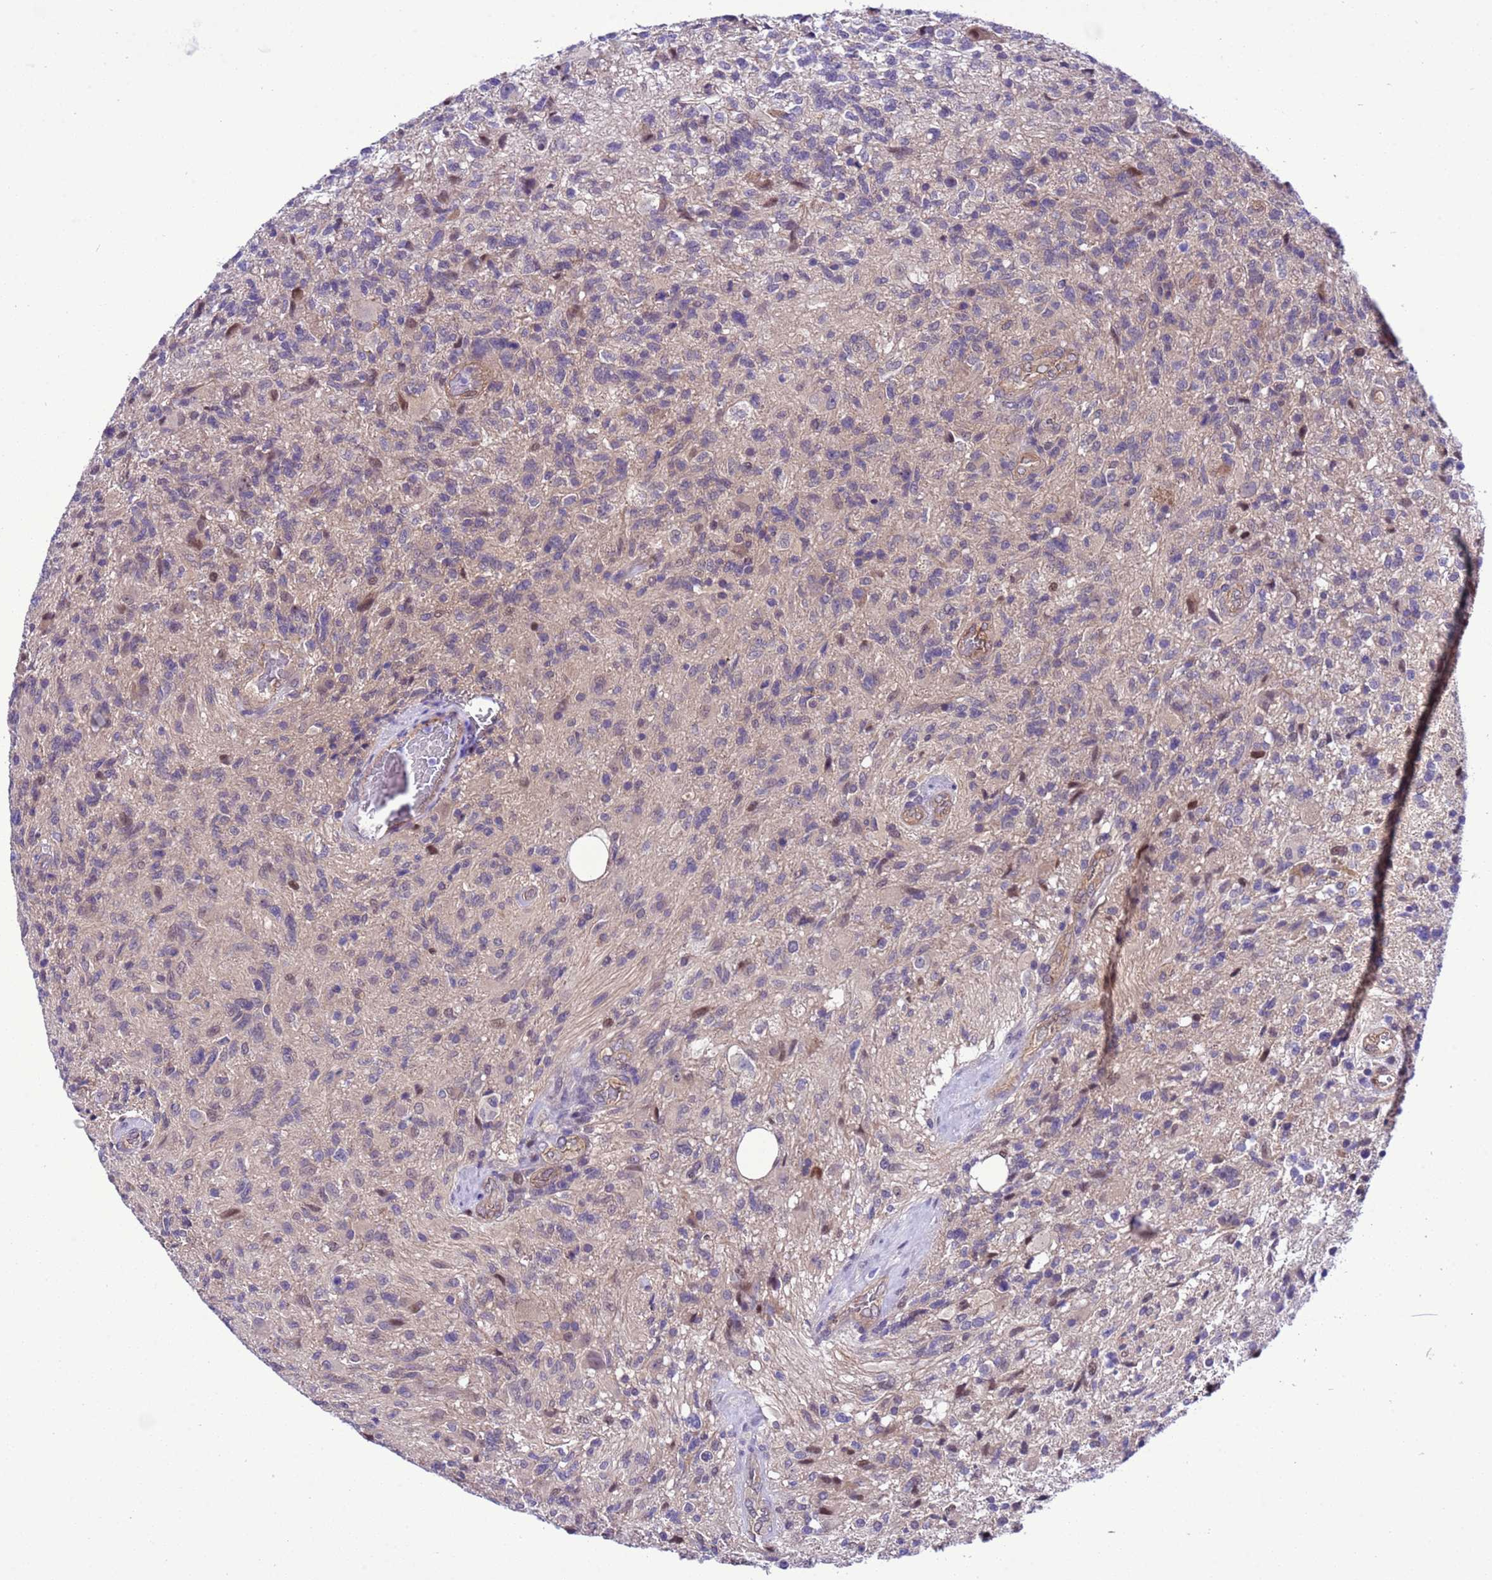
{"staining": {"intensity": "negative", "quantity": "none", "location": "none"}, "tissue": "glioma", "cell_type": "Tumor cells", "image_type": "cancer", "snomed": [{"axis": "morphology", "description": "Glioma, malignant, High grade"}, {"axis": "topography", "description": "Brain"}], "caption": "A high-resolution photomicrograph shows immunohistochemistry staining of malignant glioma (high-grade), which demonstrates no significant expression in tumor cells.", "gene": "RASD1", "patient": {"sex": "male", "age": 56}}